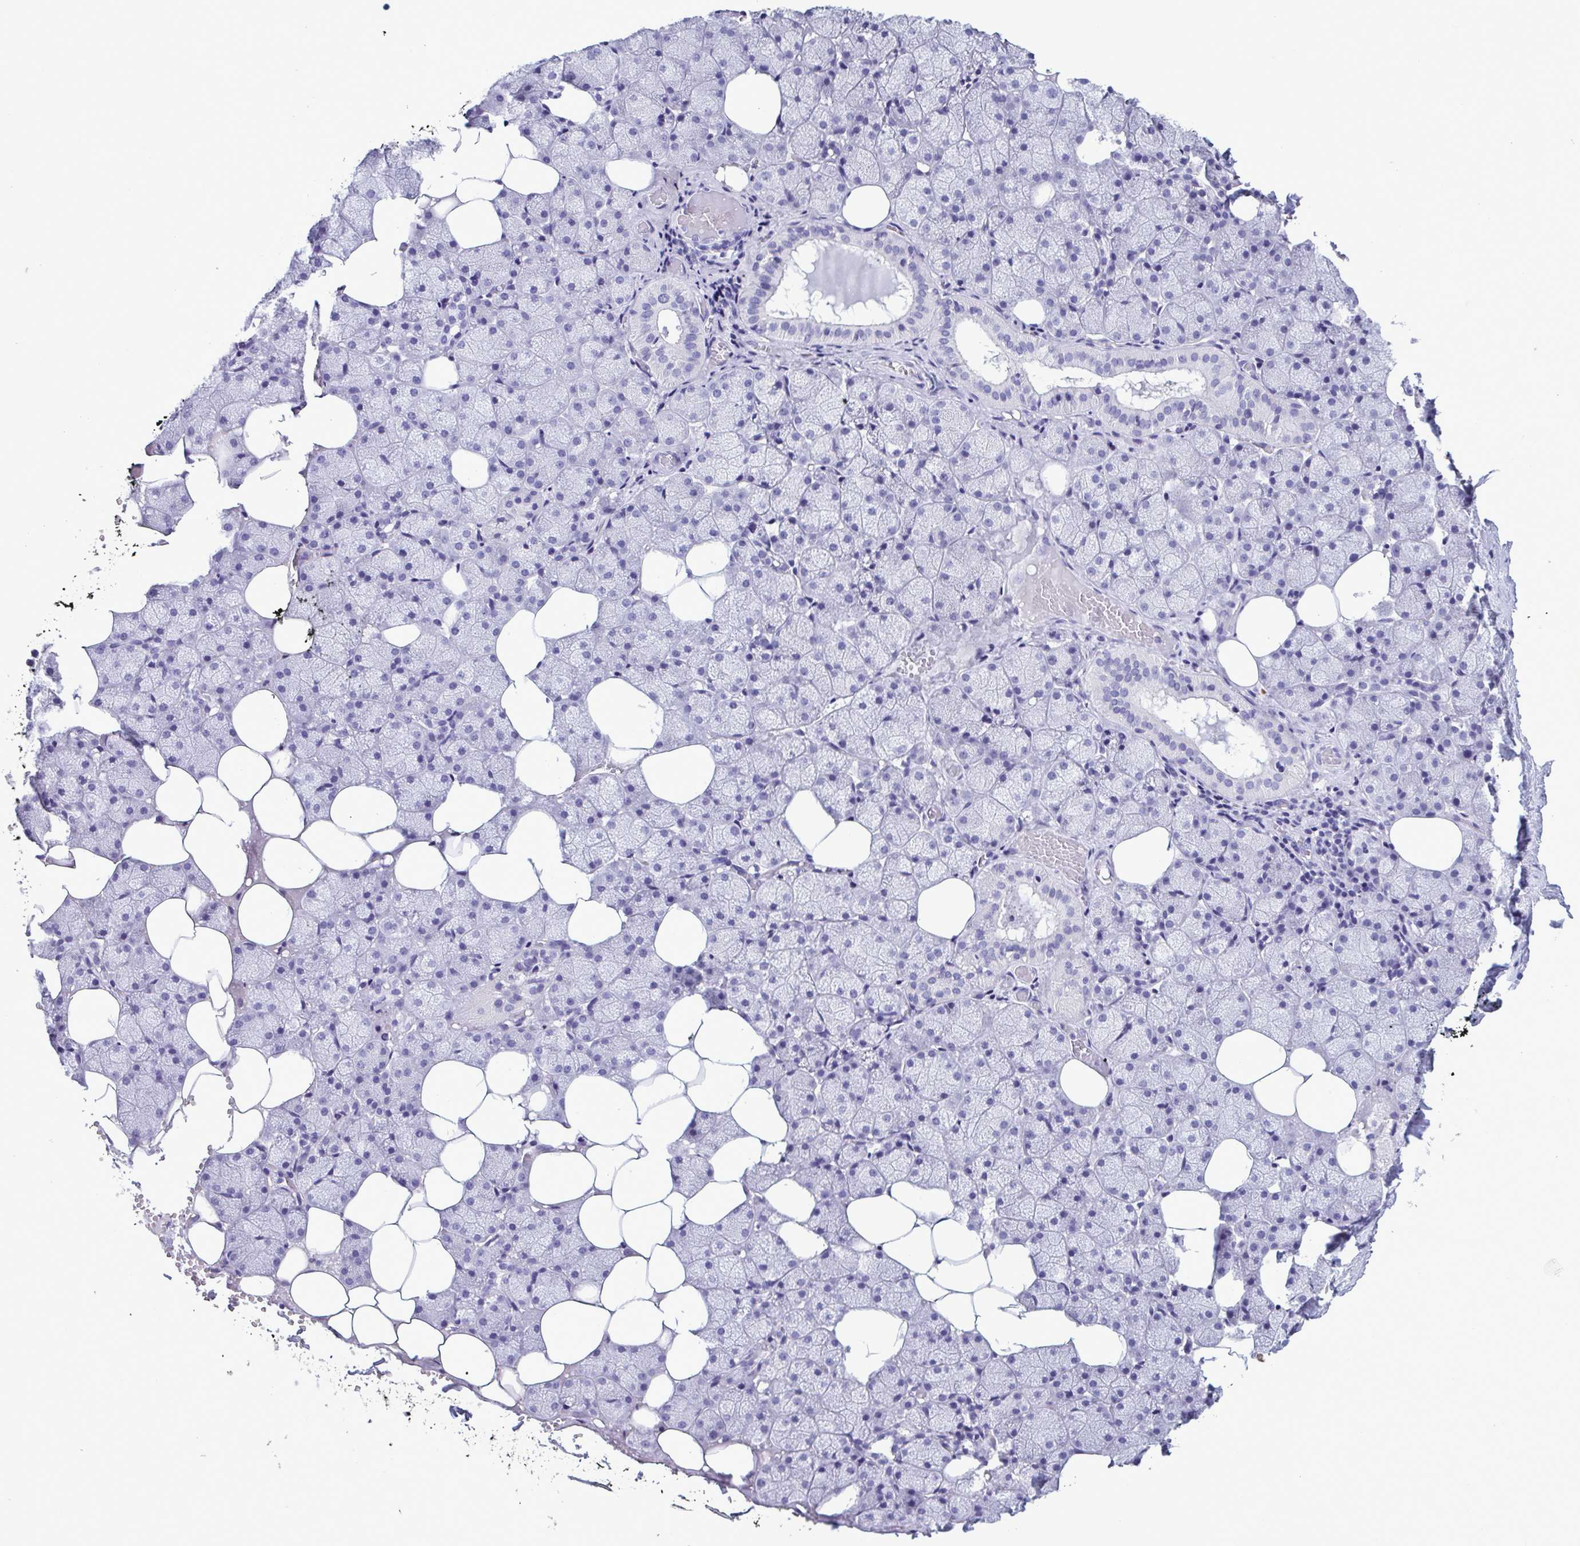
{"staining": {"intensity": "negative", "quantity": "none", "location": "none"}, "tissue": "salivary gland", "cell_type": "Glandular cells", "image_type": "normal", "snomed": [{"axis": "morphology", "description": "Normal tissue, NOS"}, {"axis": "topography", "description": "Salivary gland"}], "caption": "Protein analysis of benign salivary gland displays no significant expression in glandular cells. Brightfield microscopy of immunohistochemistry stained with DAB (brown) and hematoxylin (blue), captured at high magnification.", "gene": "INAFM1", "patient": {"sex": "male", "age": 38}}